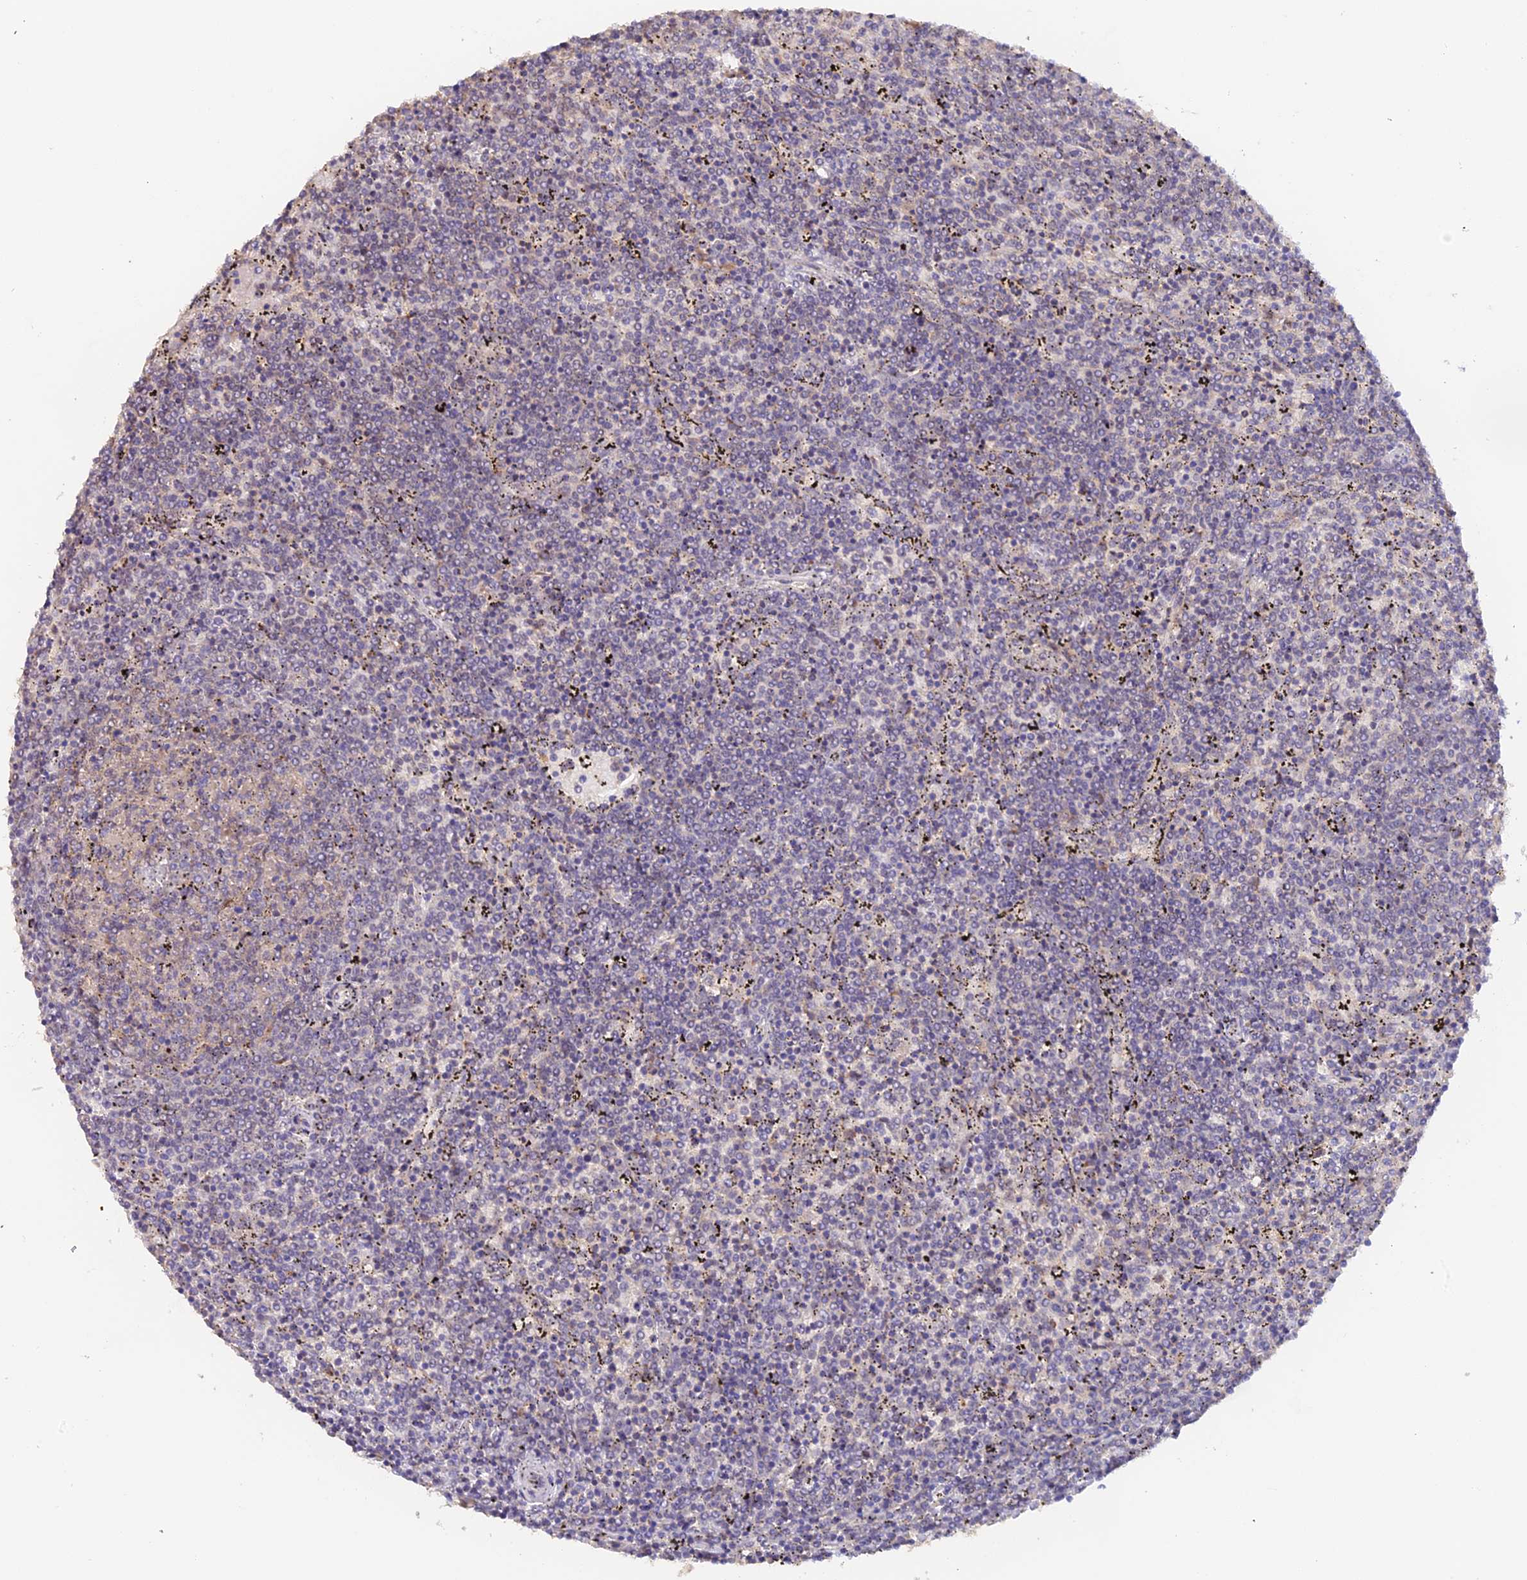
{"staining": {"intensity": "negative", "quantity": "none", "location": "none"}, "tissue": "lymphoma", "cell_type": "Tumor cells", "image_type": "cancer", "snomed": [{"axis": "morphology", "description": "Malignant lymphoma, non-Hodgkin's type, Low grade"}, {"axis": "topography", "description": "Spleen"}], "caption": "This is a image of immunohistochemistry staining of low-grade malignant lymphoma, non-Hodgkin's type, which shows no positivity in tumor cells.", "gene": "TANGO6", "patient": {"sex": "female", "age": 50}}